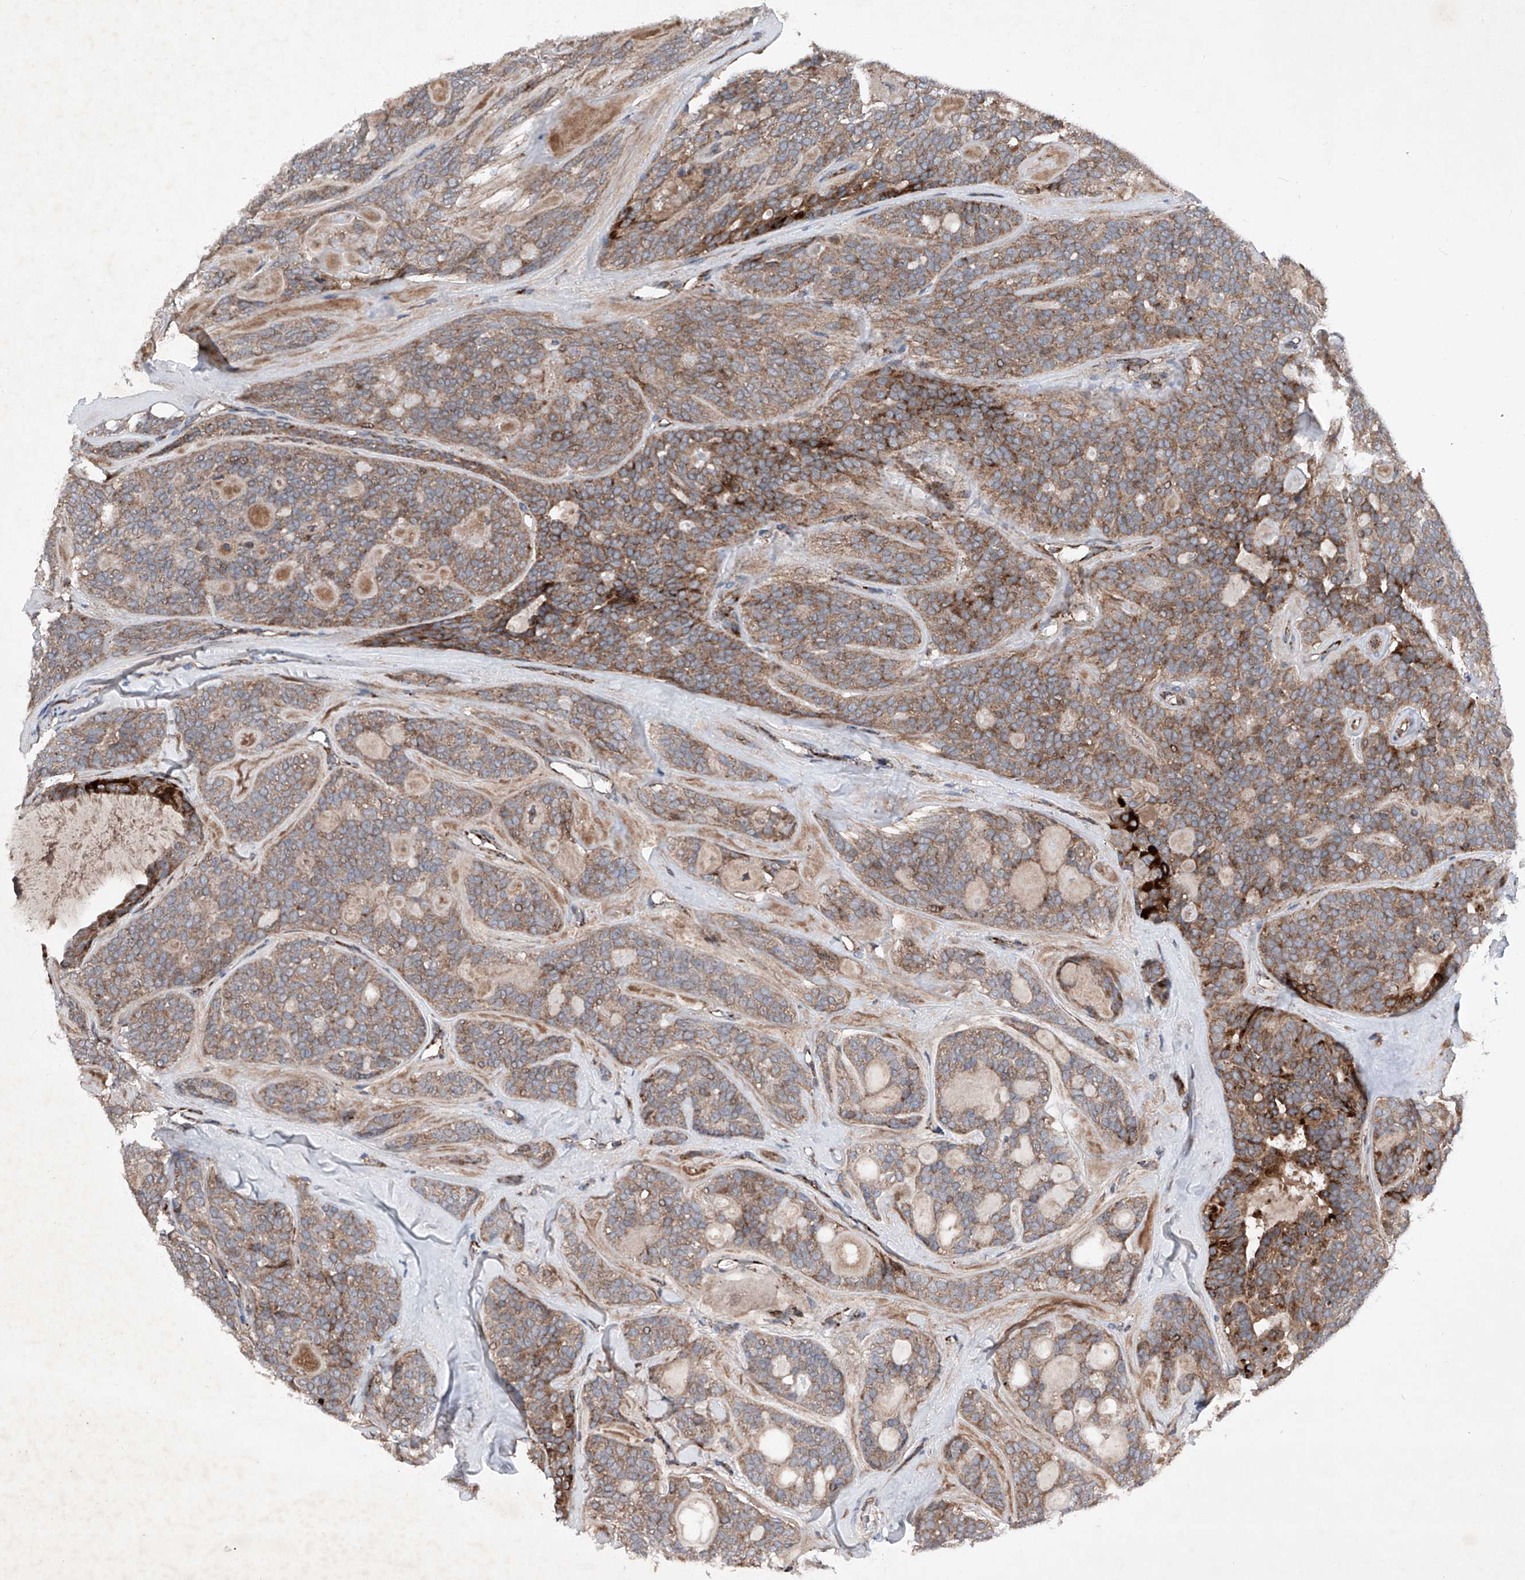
{"staining": {"intensity": "moderate", "quantity": ">75%", "location": "cytoplasmic/membranous"}, "tissue": "head and neck cancer", "cell_type": "Tumor cells", "image_type": "cancer", "snomed": [{"axis": "morphology", "description": "Adenocarcinoma, NOS"}, {"axis": "topography", "description": "Head-Neck"}], "caption": "Tumor cells demonstrate moderate cytoplasmic/membranous positivity in approximately >75% of cells in head and neck cancer.", "gene": "DAD1", "patient": {"sex": "male", "age": 66}}